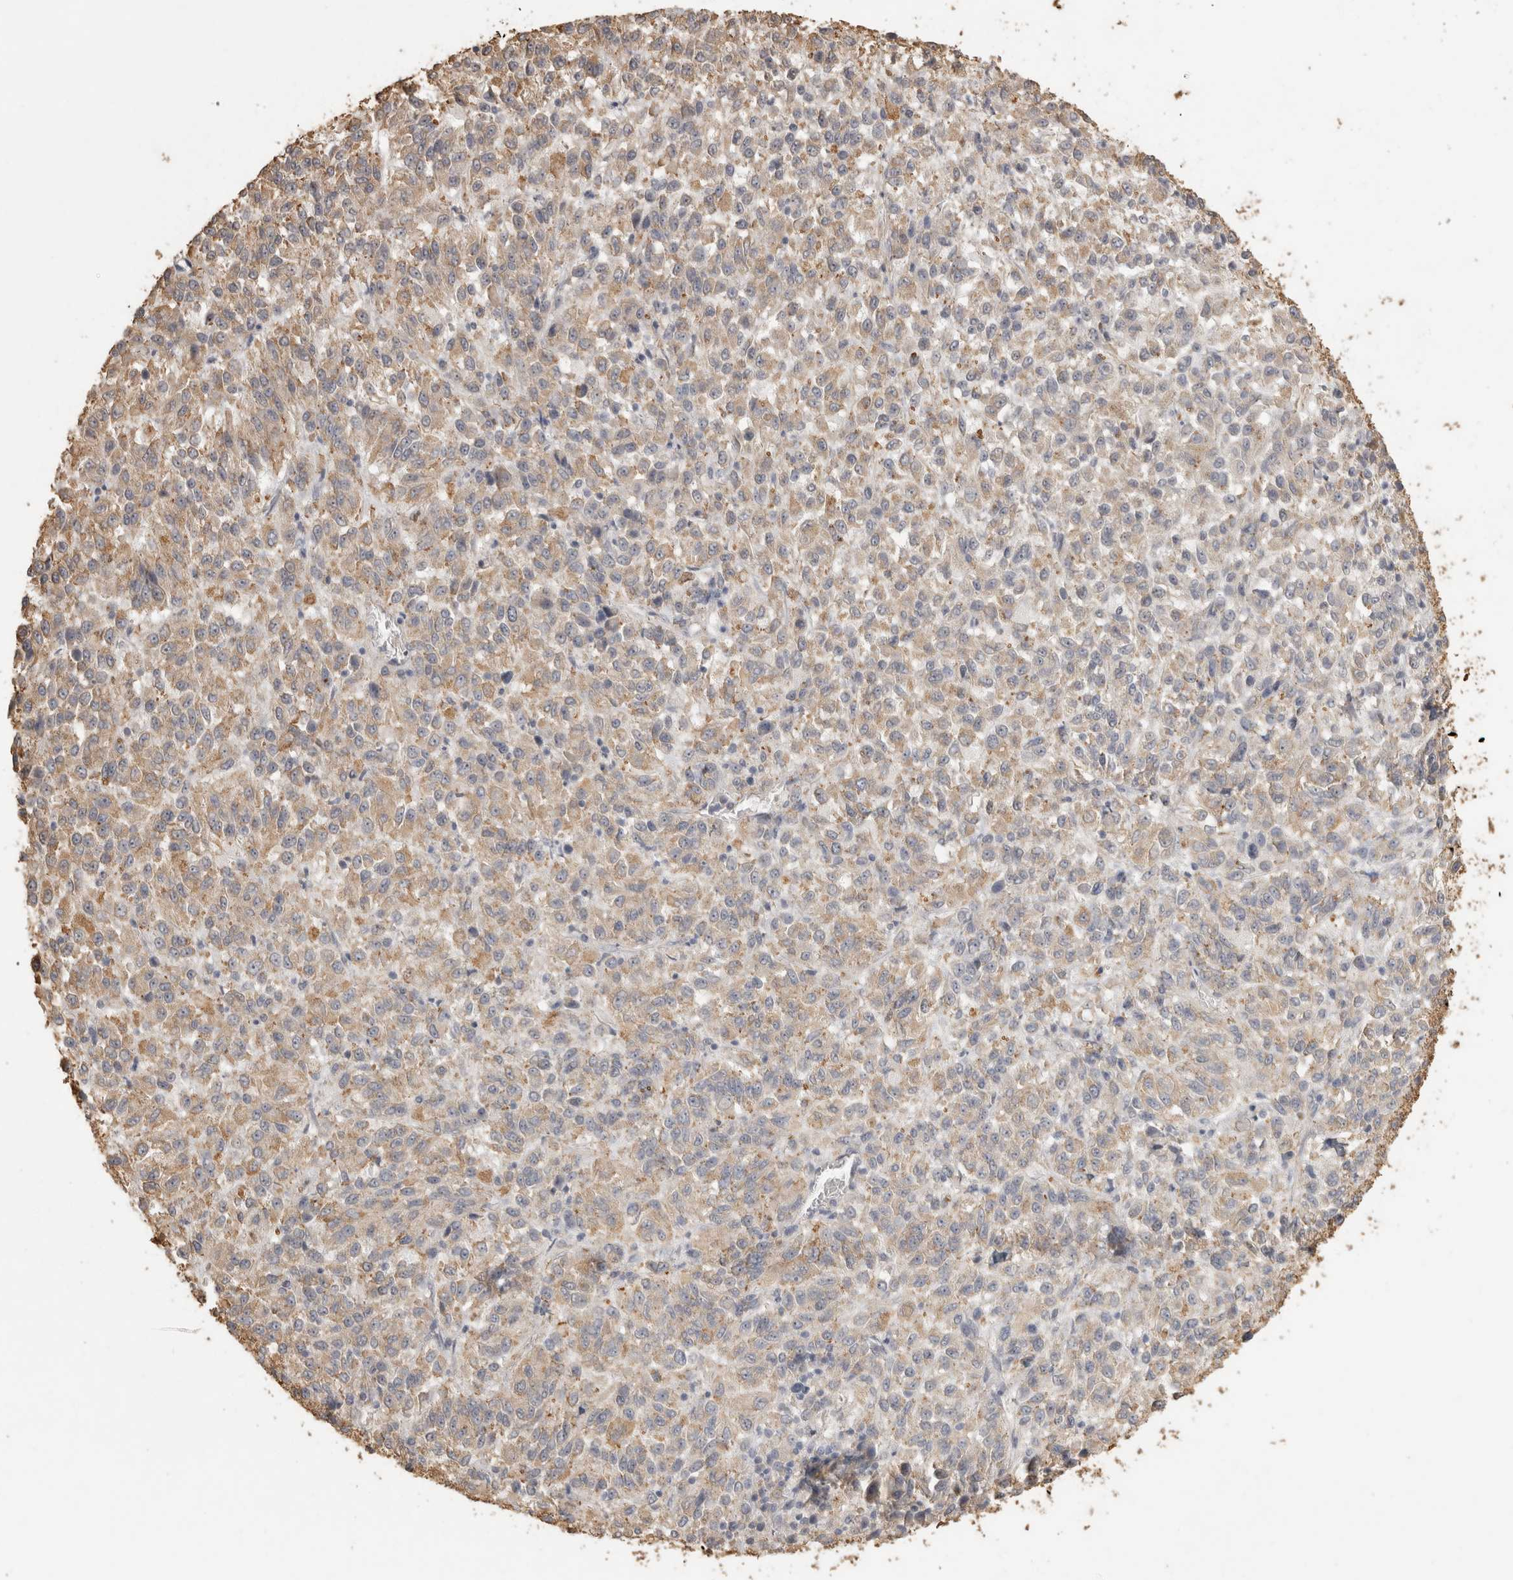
{"staining": {"intensity": "weak", "quantity": ">75%", "location": "cytoplasmic/membranous"}, "tissue": "melanoma", "cell_type": "Tumor cells", "image_type": "cancer", "snomed": [{"axis": "morphology", "description": "Malignant melanoma, Metastatic site"}, {"axis": "topography", "description": "Lung"}], "caption": "High-power microscopy captured an IHC micrograph of malignant melanoma (metastatic site), revealing weak cytoplasmic/membranous expression in about >75% of tumor cells.", "gene": "REPS2", "patient": {"sex": "male", "age": 64}}